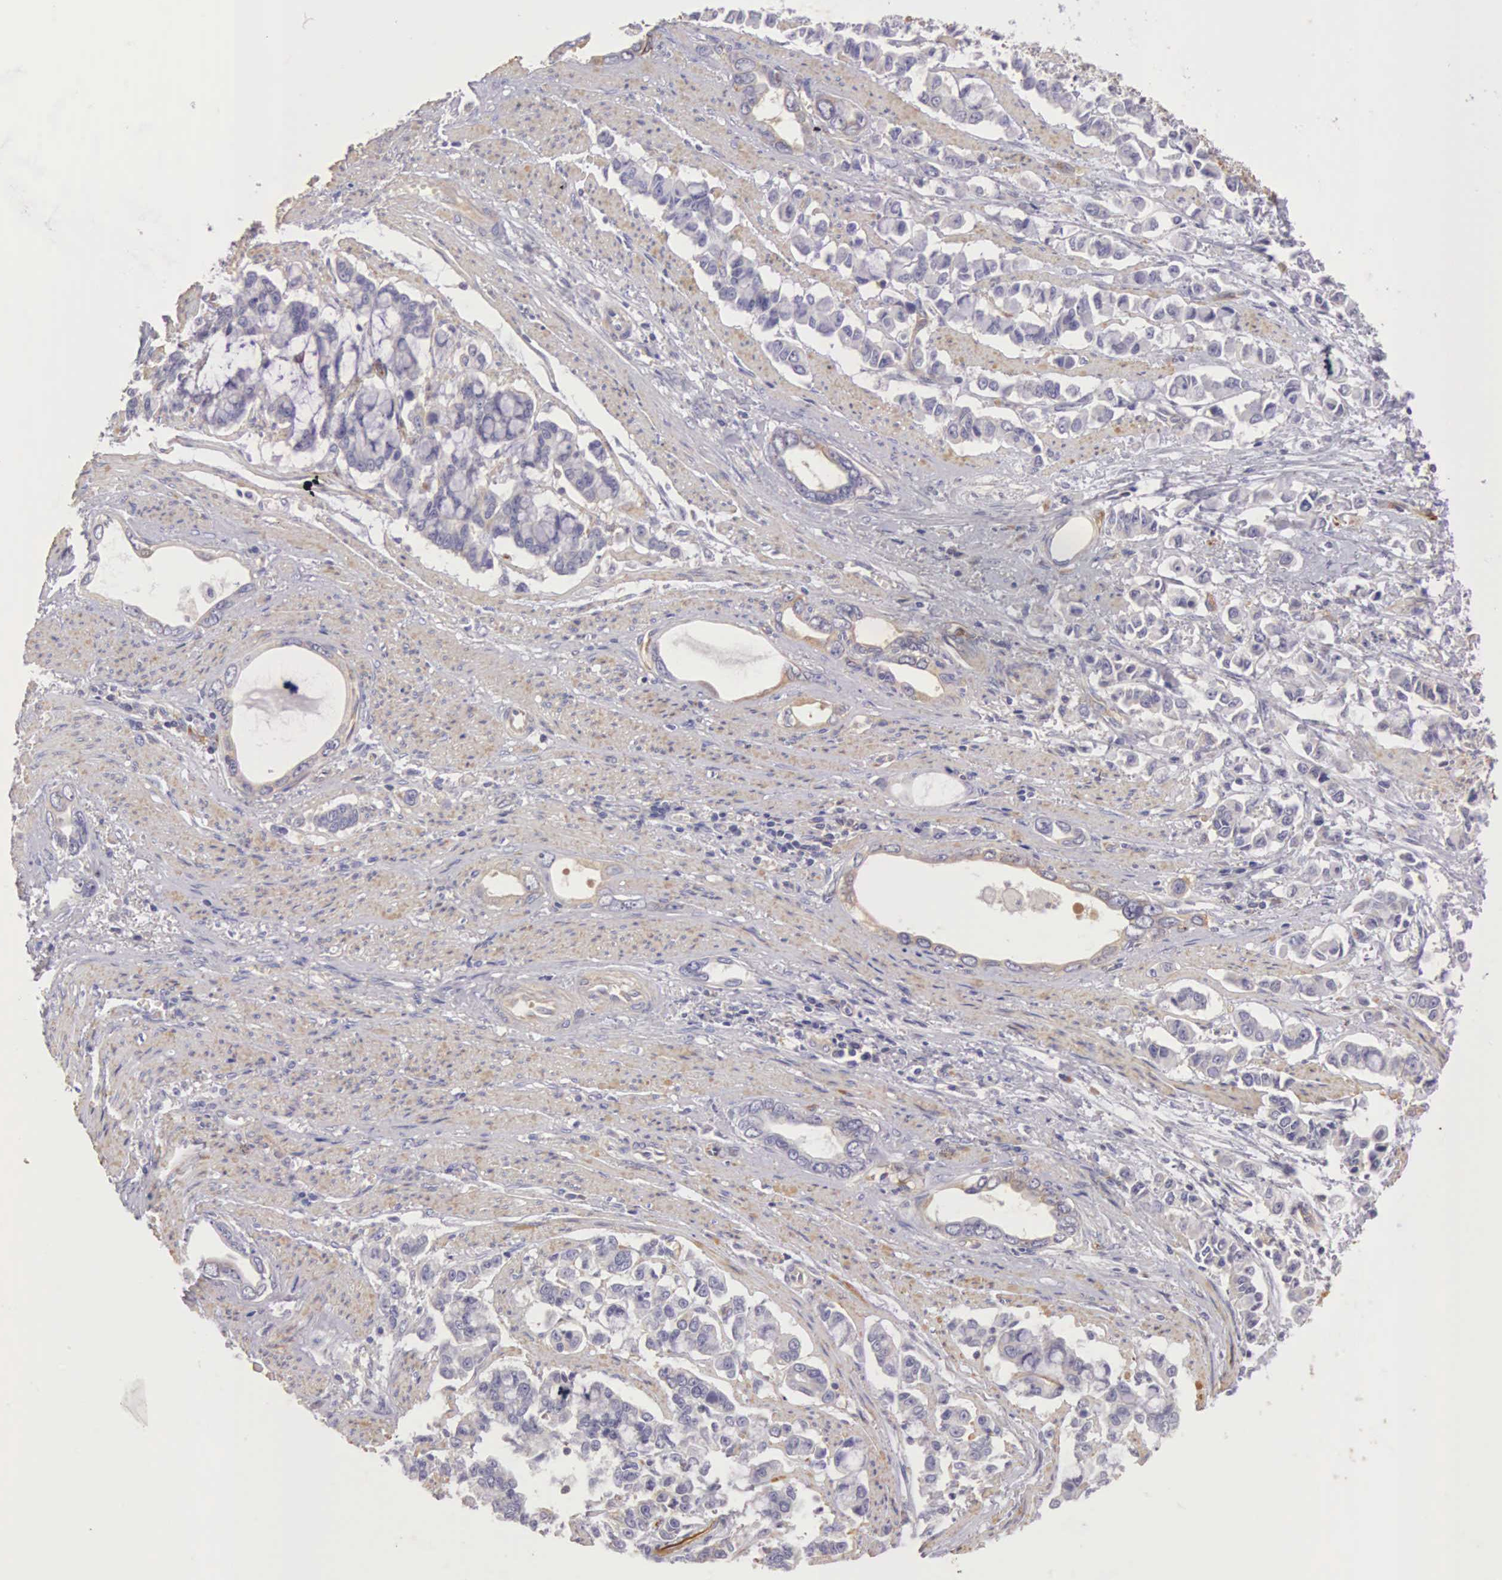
{"staining": {"intensity": "negative", "quantity": "none", "location": "none"}, "tissue": "stomach cancer", "cell_type": "Tumor cells", "image_type": "cancer", "snomed": [{"axis": "morphology", "description": "Adenocarcinoma, NOS"}, {"axis": "topography", "description": "Stomach"}], "caption": "DAB (3,3'-diaminobenzidine) immunohistochemical staining of human stomach adenocarcinoma shows no significant expression in tumor cells. (Immunohistochemistry (ihc), brightfield microscopy, high magnification).", "gene": "OSBPL3", "patient": {"sex": "male", "age": 78}}